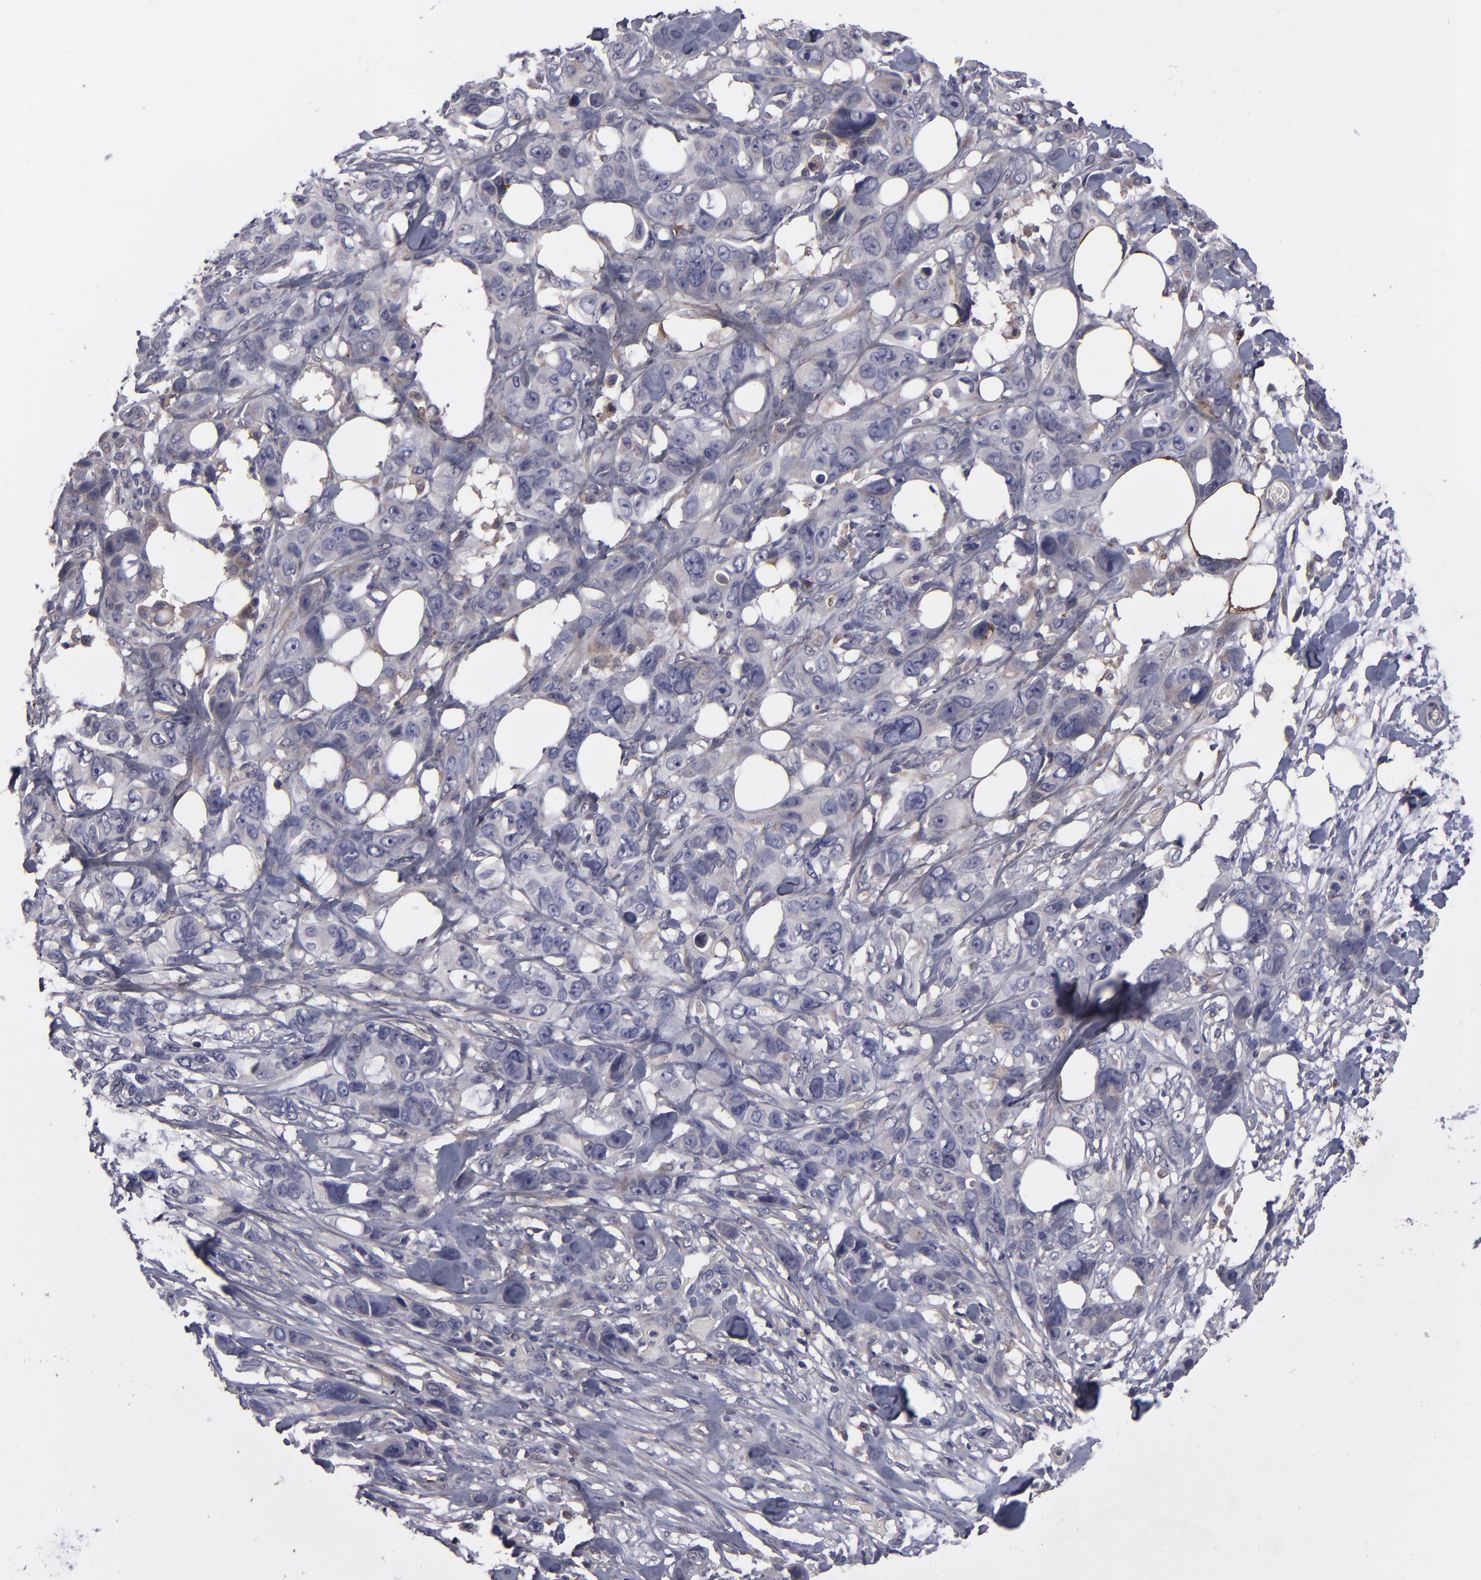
{"staining": {"intensity": "weak", "quantity": "<25%", "location": "cytoplasmic/membranous"}, "tissue": "stomach cancer", "cell_type": "Tumor cells", "image_type": "cancer", "snomed": [{"axis": "morphology", "description": "Adenocarcinoma, NOS"}, {"axis": "topography", "description": "Stomach, upper"}], "caption": "Immunohistochemistry (IHC) photomicrograph of neoplastic tissue: stomach cancer stained with DAB demonstrates no significant protein staining in tumor cells. (DAB IHC visualized using brightfield microscopy, high magnification).", "gene": "IL12A", "patient": {"sex": "male", "age": 47}}